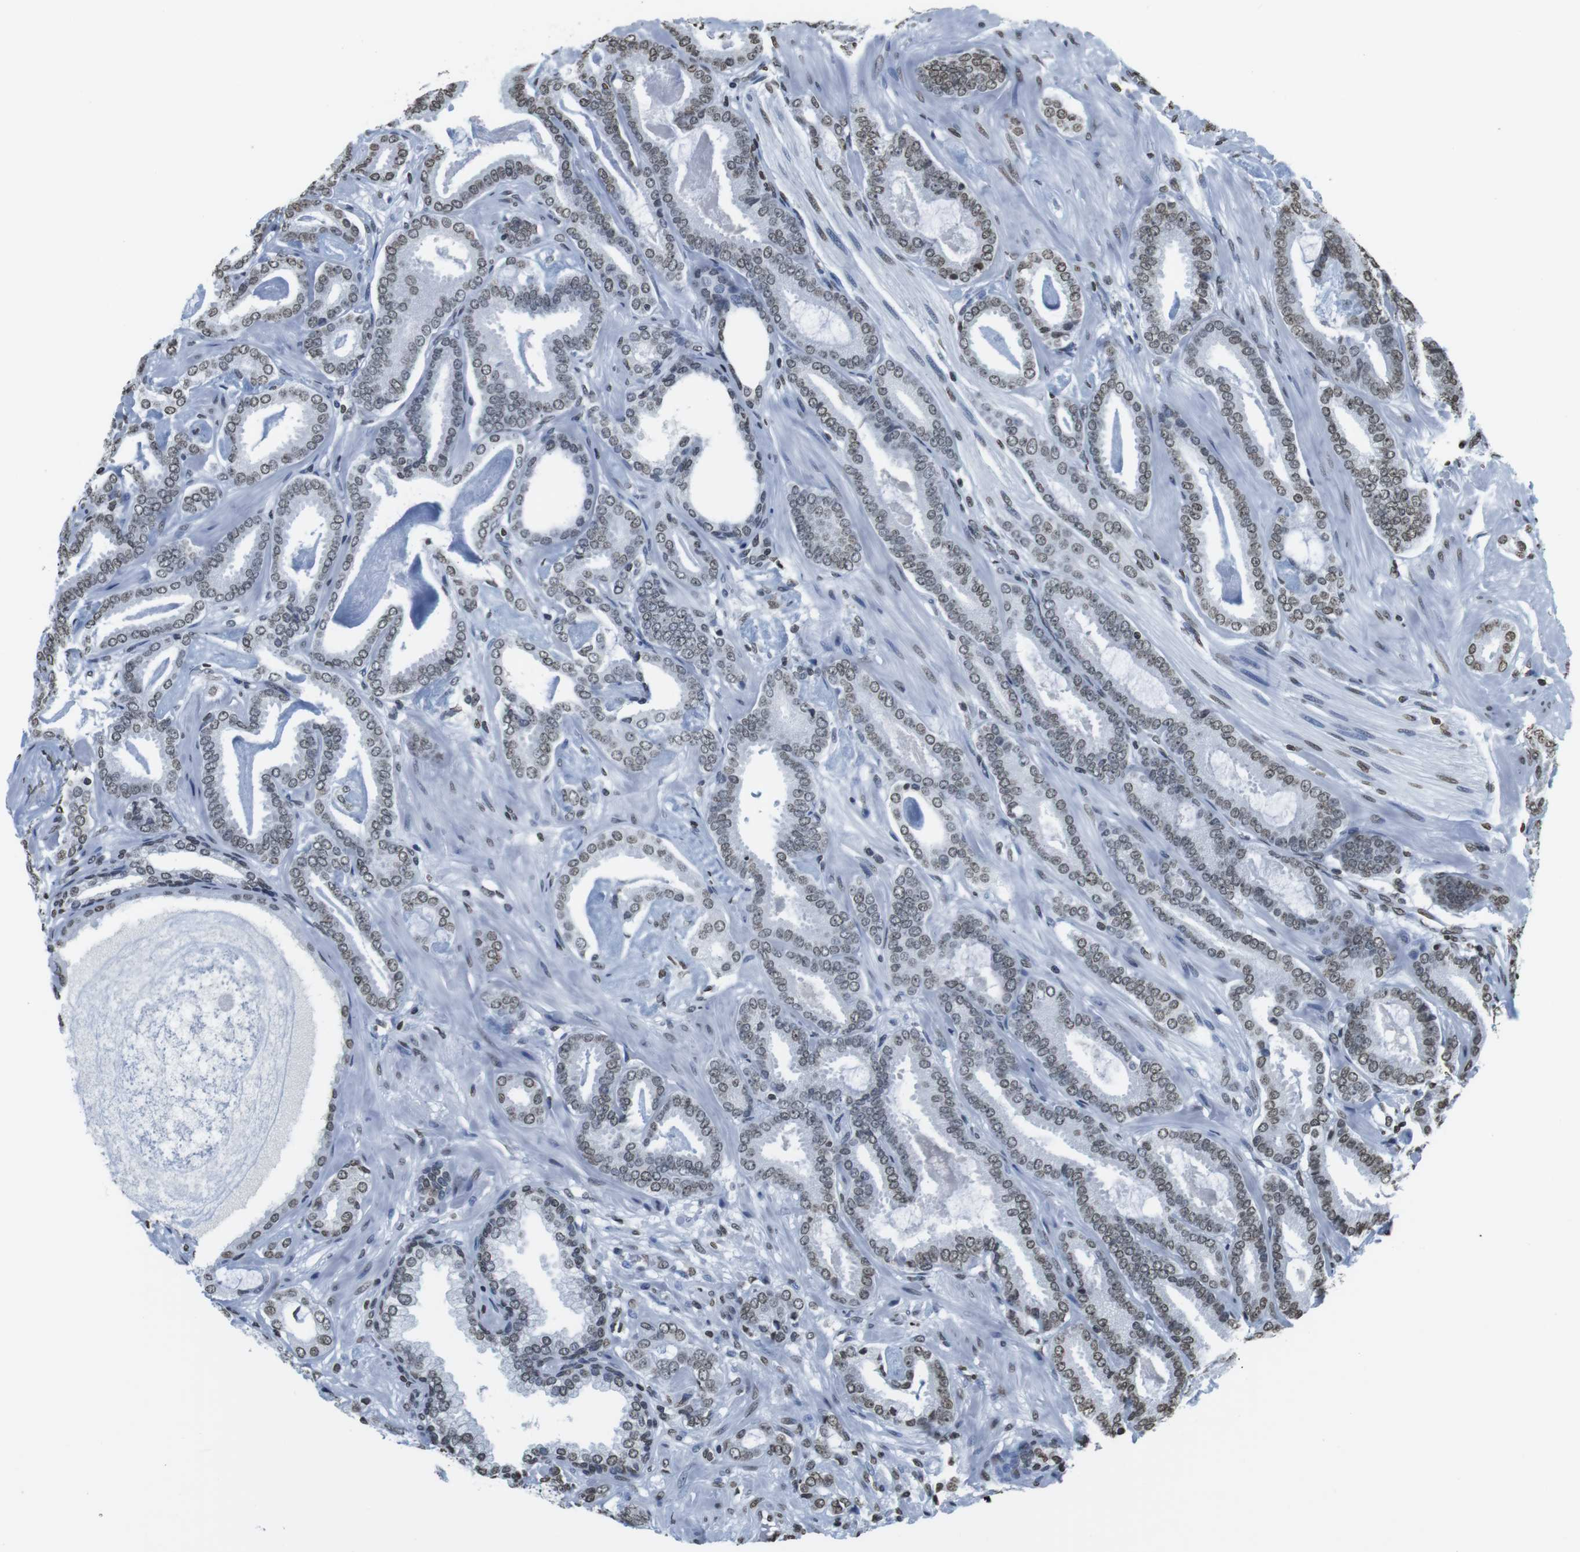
{"staining": {"intensity": "weak", "quantity": ">75%", "location": "nuclear"}, "tissue": "prostate cancer", "cell_type": "Tumor cells", "image_type": "cancer", "snomed": [{"axis": "morphology", "description": "Adenocarcinoma, Low grade"}, {"axis": "topography", "description": "Prostate"}], "caption": "Immunohistochemical staining of prostate low-grade adenocarcinoma displays low levels of weak nuclear protein staining in approximately >75% of tumor cells. (IHC, brightfield microscopy, high magnification).", "gene": "BSX", "patient": {"sex": "male", "age": 53}}